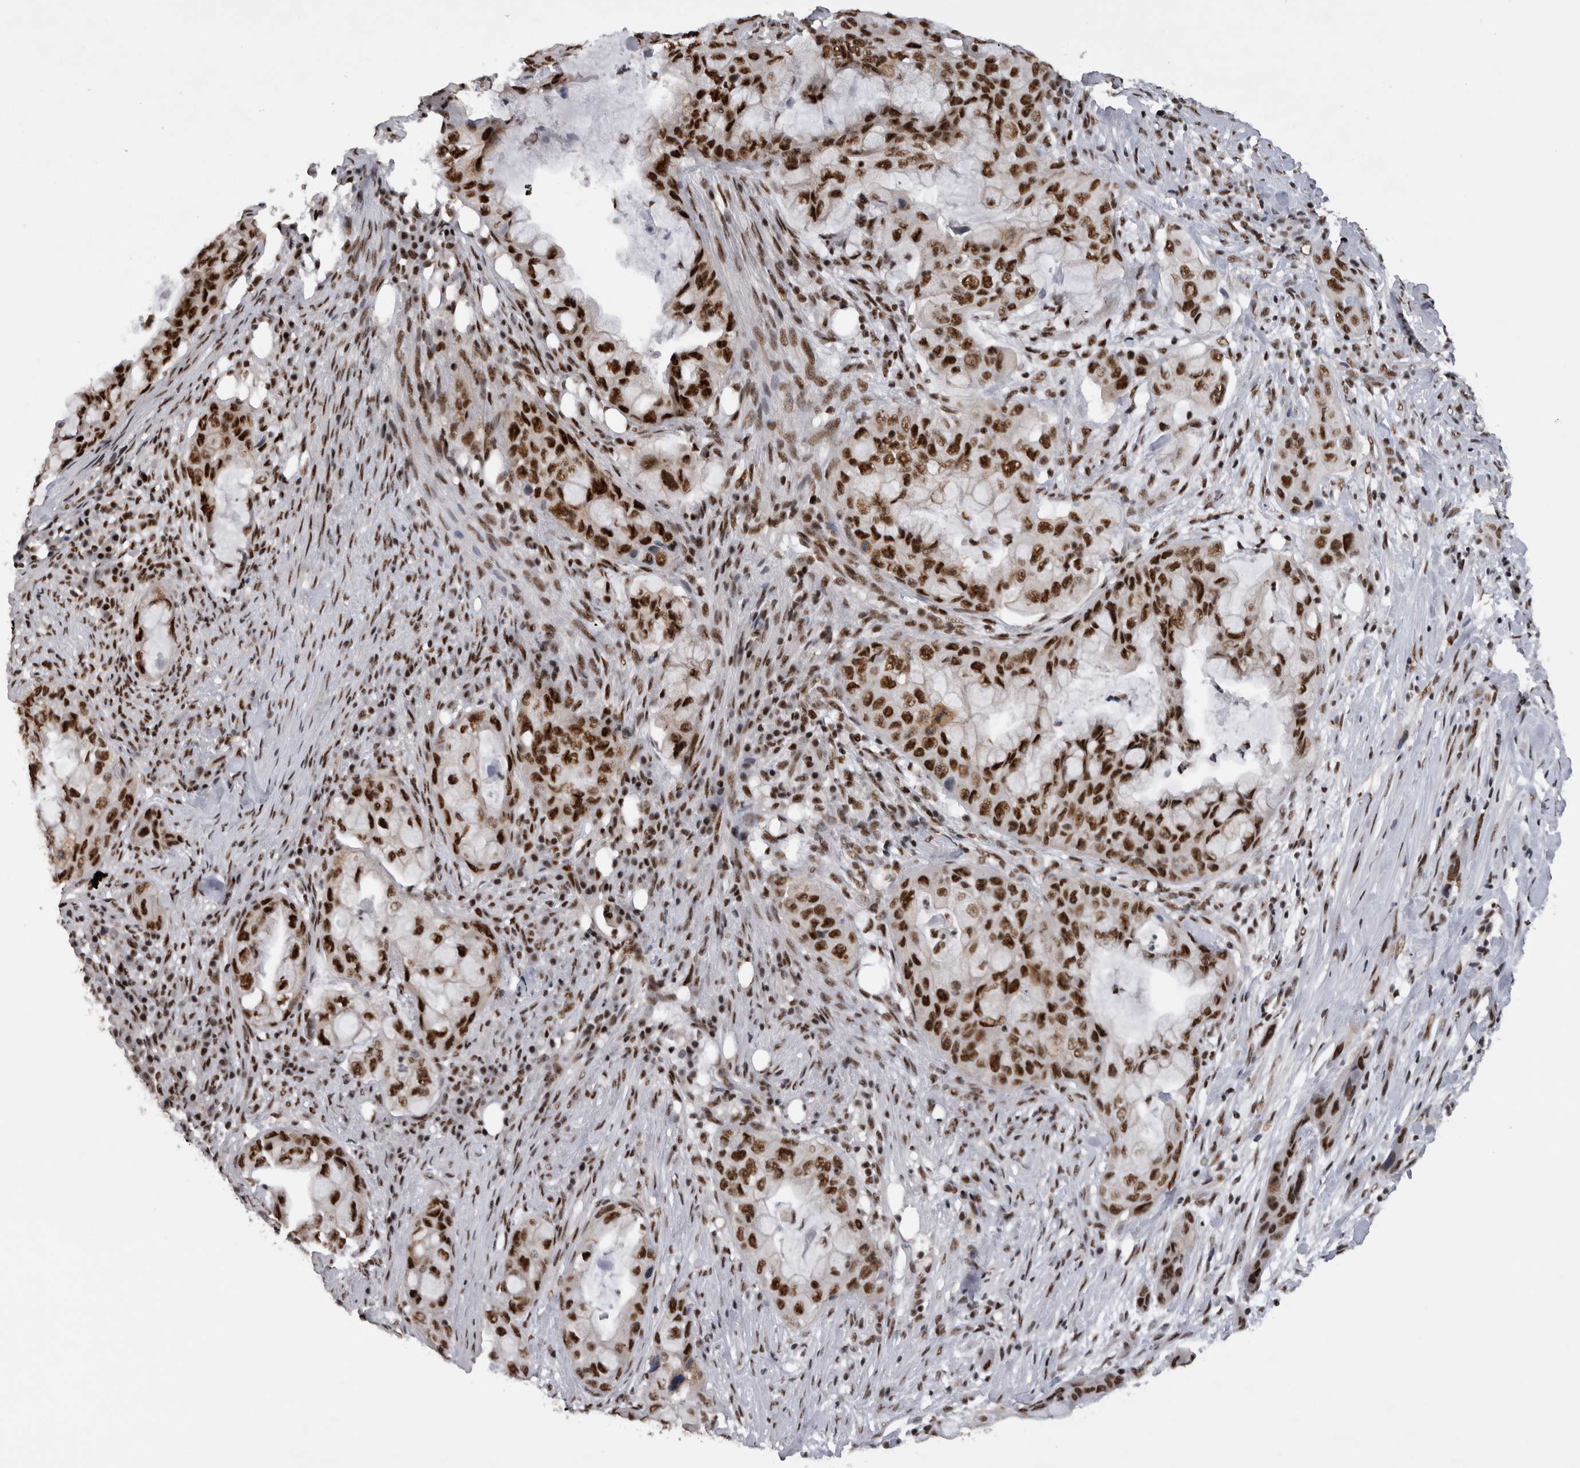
{"staining": {"intensity": "strong", "quantity": ">75%", "location": "nuclear"}, "tissue": "pancreatic cancer", "cell_type": "Tumor cells", "image_type": "cancer", "snomed": [{"axis": "morphology", "description": "Adenocarcinoma, NOS"}, {"axis": "topography", "description": "Pancreas"}], "caption": "The immunohistochemical stain shows strong nuclear staining in tumor cells of adenocarcinoma (pancreatic) tissue.", "gene": "CDK11A", "patient": {"sex": "male", "age": 53}}